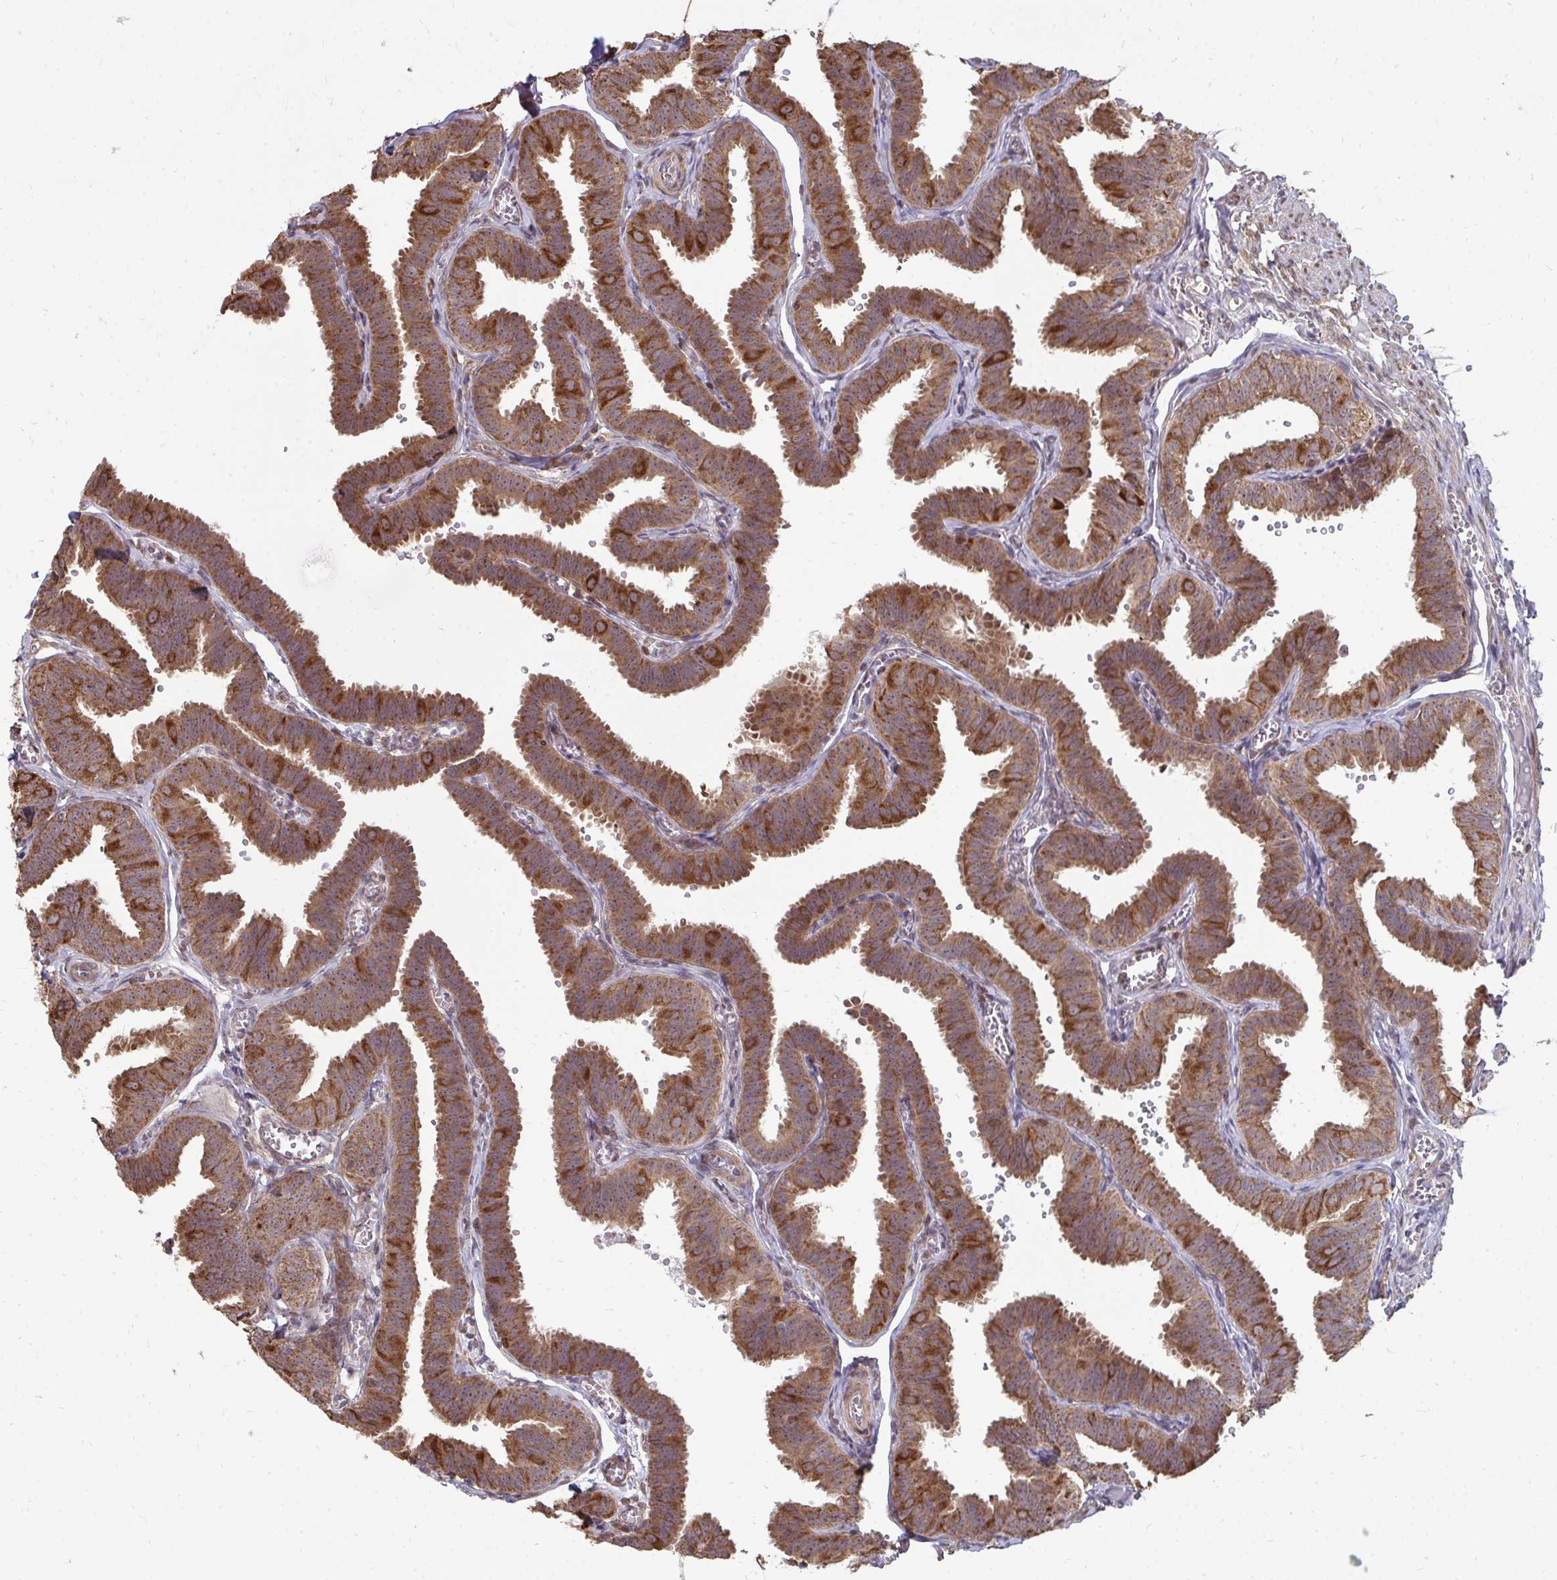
{"staining": {"intensity": "moderate", "quantity": ">75%", "location": "cytoplasmic/membranous"}, "tissue": "fallopian tube", "cell_type": "Glandular cells", "image_type": "normal", "snomed": [{"axis": "morphology", "description": "Normal tissue, NOS"}, {"axis": "topography", "description": "Fallopian tube"}], "caption": "The image shows a brown stain indicating the presence of a protein in the cytoplasmic/membranous of glandular cells in fallopian tube.", "gene": "DNAJA2", "patient": {"sex": "female", "age": 25}}